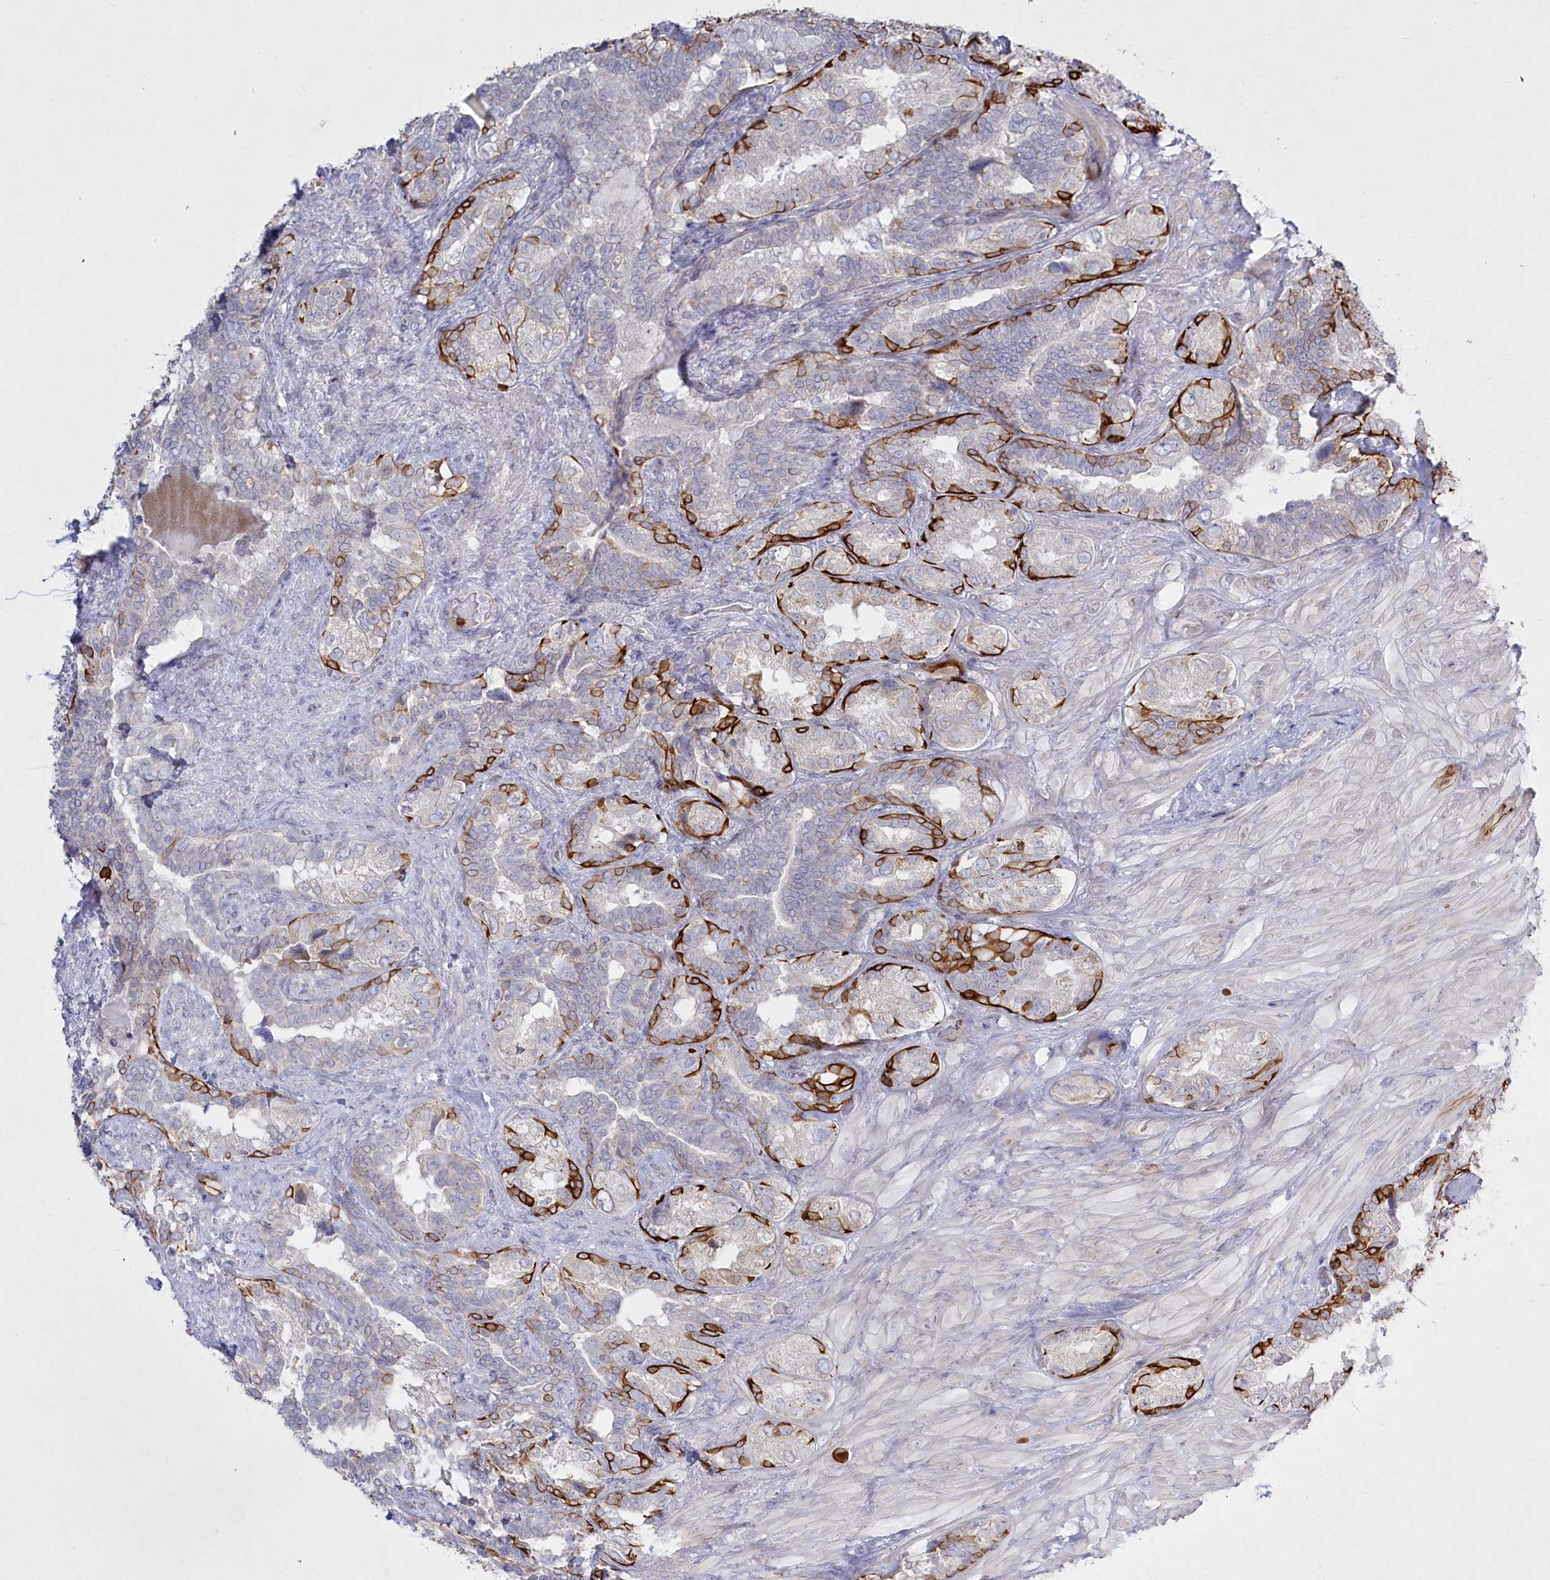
{"staining": {"intensity": "strong", "quantity": "<25%", "location": "cytoplasmic/membranous"}, "tissue": "seminal vesicle", "cell_type": "Glandular cells", "image_type": "normal", "snomed": [{"axis": "morphology", "description": "Normal tissue, NOS"}, {"axis": "topography", "description": "Seminal veicle"}, {"axis": "topography", "description": "Peripheral nerve tissue"}], "caption": "High-magnification brightfield microscopy of benign seminal vesicle stained with DAB (brown) and counterstained with hematoxylin (blue). glandular cells exhibit strong cytoplasmic/membranous positivity is appreciated in approximately<25% of cells.", "gene": "ABITRAM", "patient": {"sex": "male", "age": 67}}